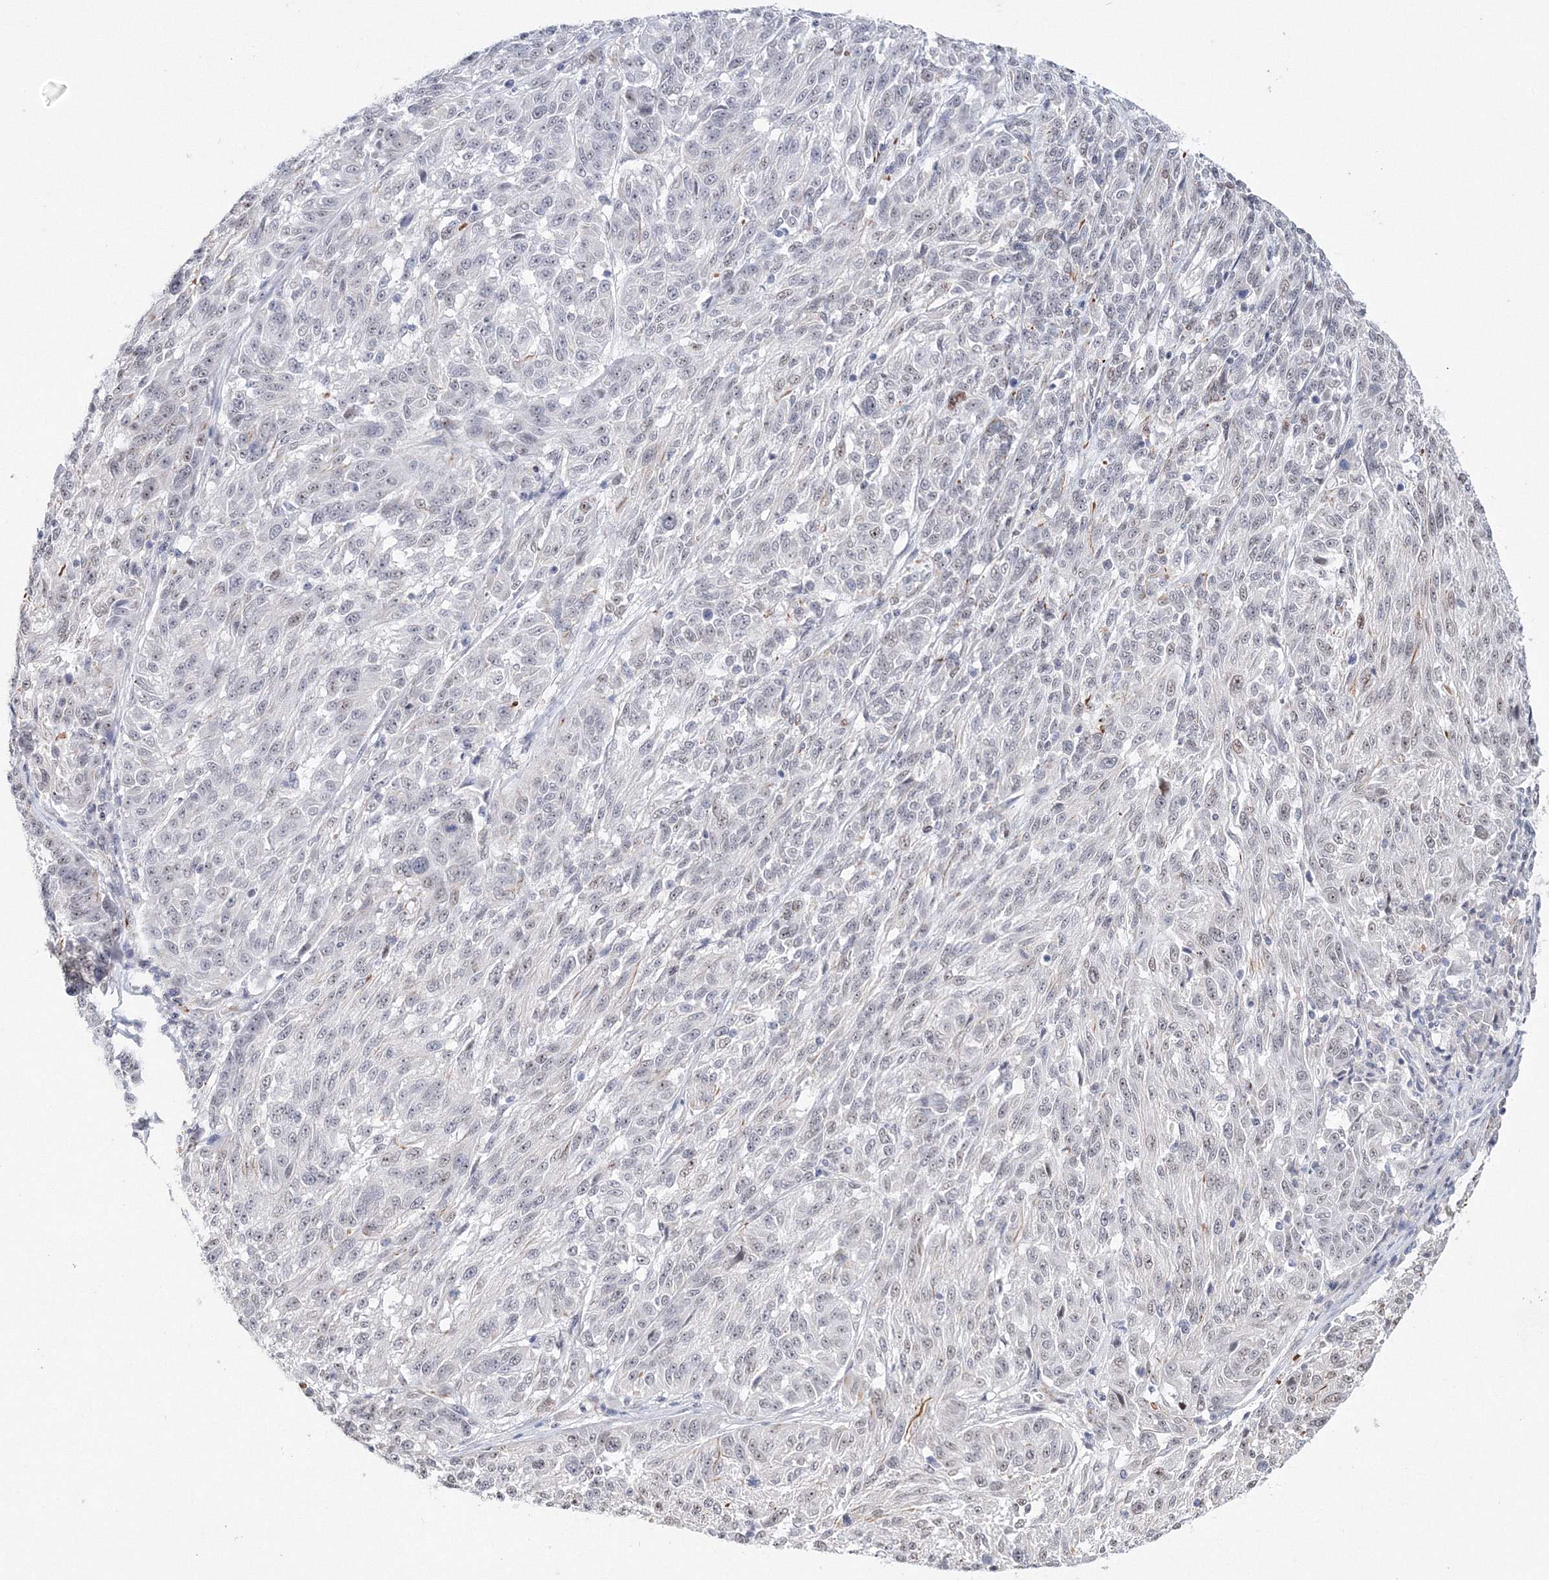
{"staining": {"intensity": "negative", "quantity": "none", "location": "none"}, "tissue": "melanoma", "cell_type": "Tumor cells", "image_type": "cancer", "snomed": [{"axis": "morphology", "description": "Malignant melanoma, NOS"}, {"axis": "topography", "description": "Skin"}], "caption": "A histopathology image of human melanoma is negative for staining in tumor cells.", "gene": "SIRT7", "patient": {"sex": "male", "age": 53}}